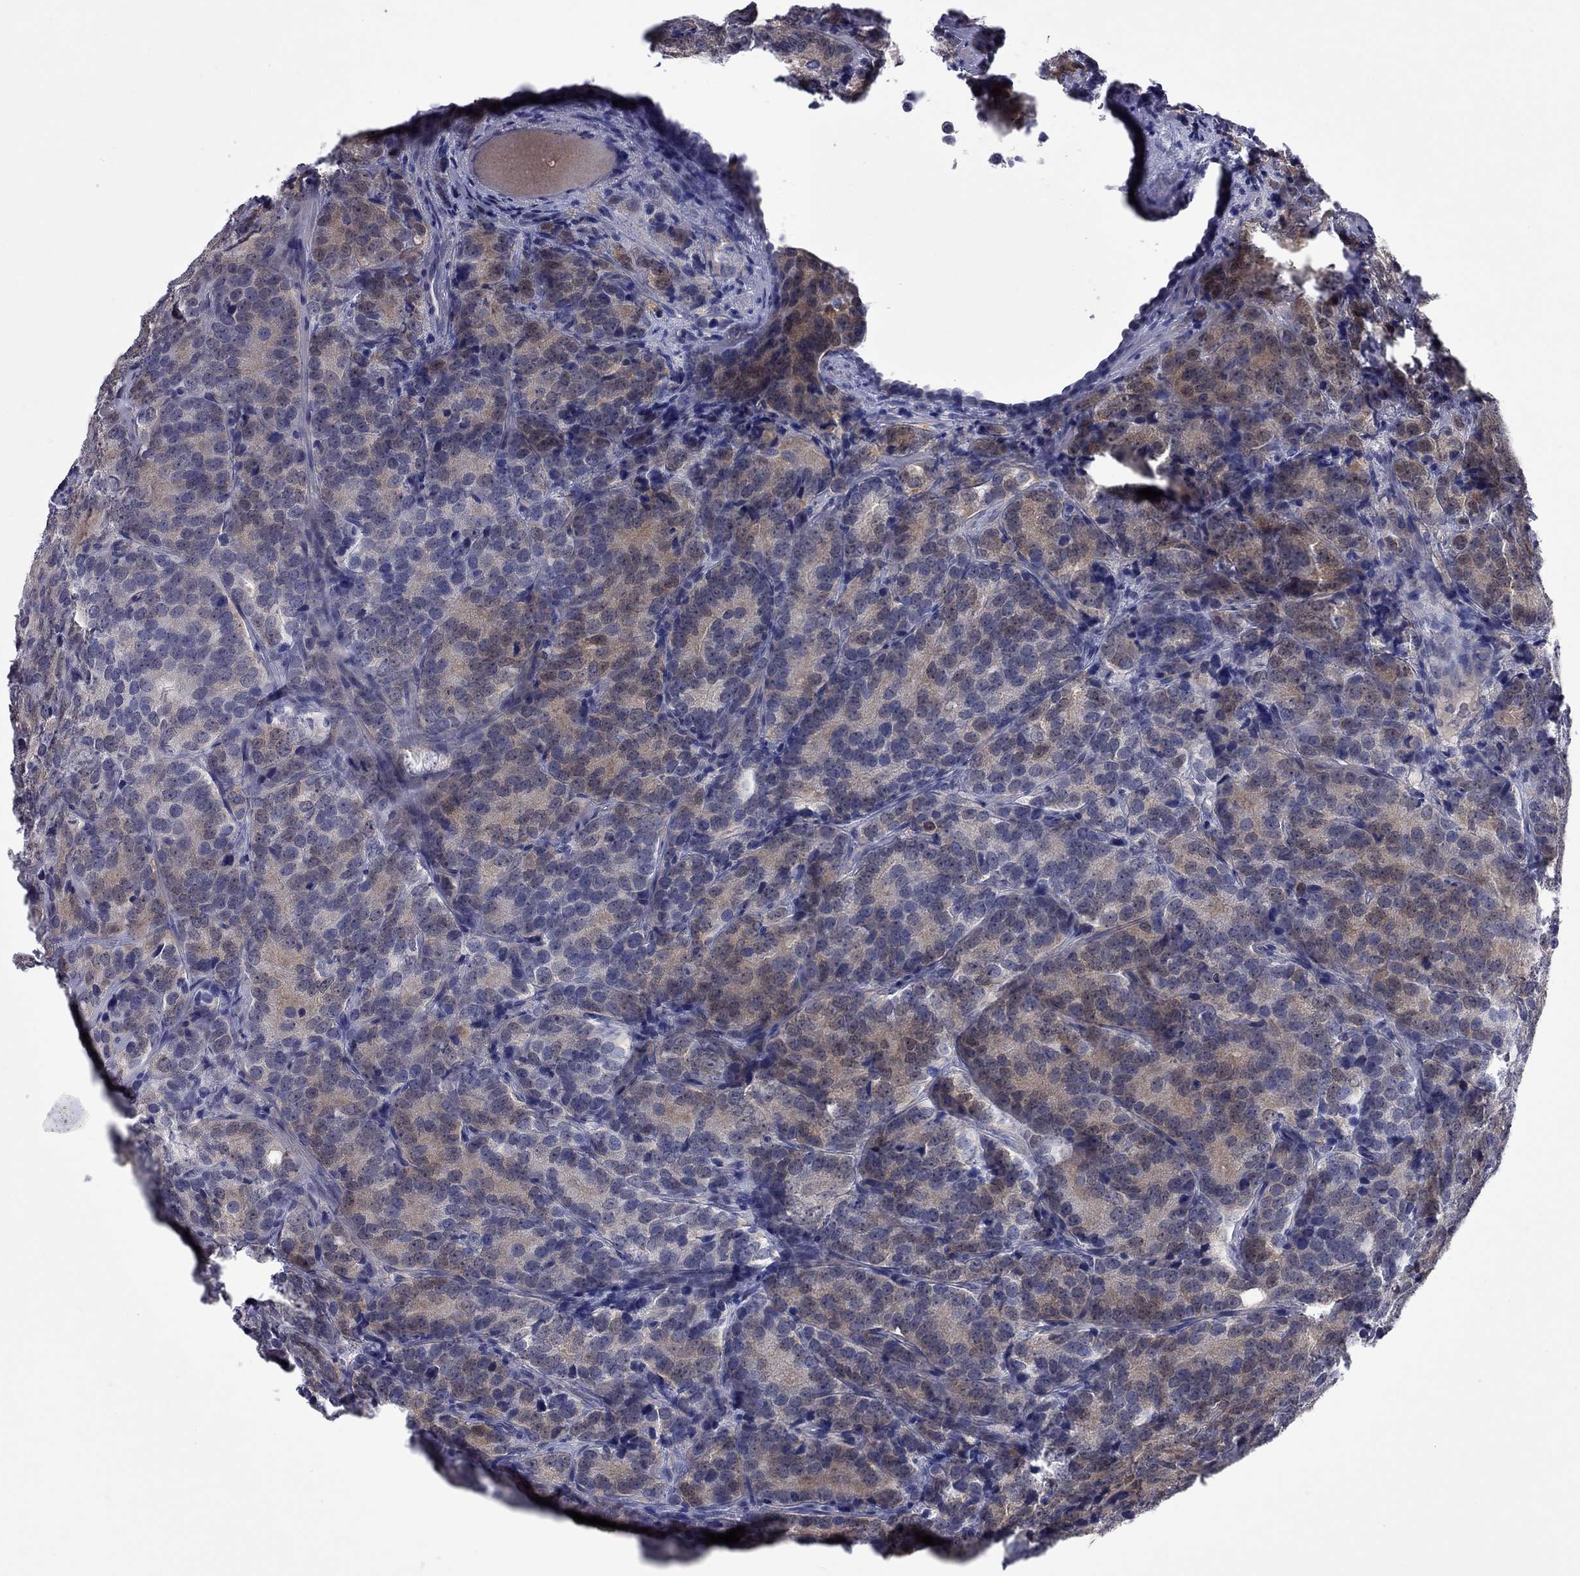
{"staining": {"intensity": "moderate", "quantity": ">75%", "location": "cytoplasmic/membranous"}, "tissue": "prostate cancer", "cell_type": "Tumor cells", "image_type": "cancer", "snomed": [{"axis": "morphology", "description": "Adenocarcinoma, NOS"}, {"axis": "topography", "description": "Prostate"}], "caption": "Human prostate adenocarcinoma stained for a protein (brown) exhibits moderate cytoplasmic/membranous positive positivity in about >75% of tumor cells.", "gene": "CTNNBIP1", "patient": {"sex": "male", "age": 71}}